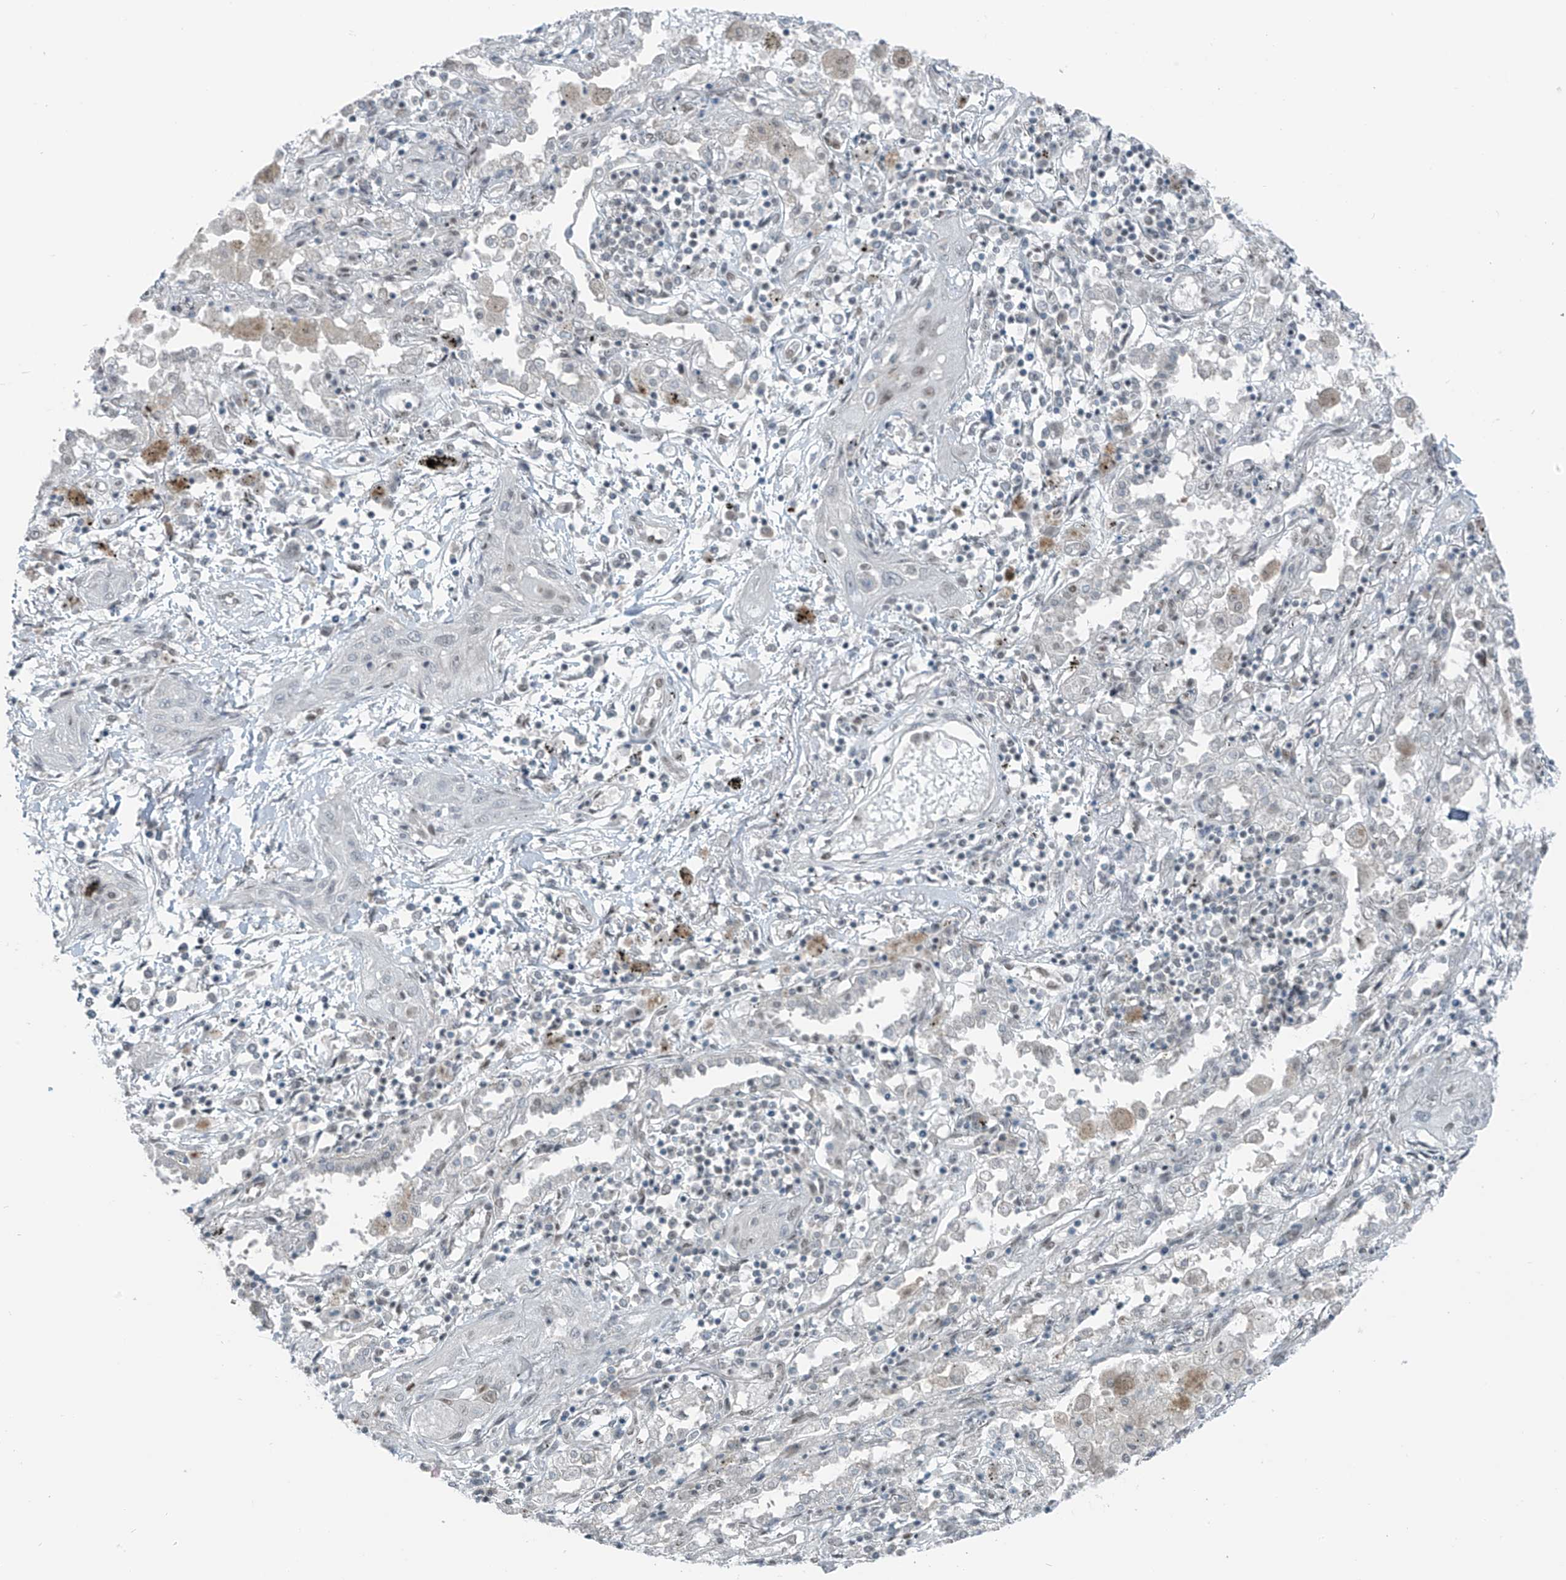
{"staining": {"intensity": "negative", "quantity": "none", "location": "none"}, "tissue": "lung cancer", "cell_type": "Tumor cells", "image_type": "cancer", "snomed": [{"axis": "morphology", "description": "Squamous cell carcinoma, NOS"}, {"axis": "topography", "description": "Lung"}], "caption": "This is an immunohistochemistry (IHC) histopathology image of human lung cancer. There is no staining in tumor cells.", "gene": "WRNIP1", "patient": {"sex": "female", "age": 47}}